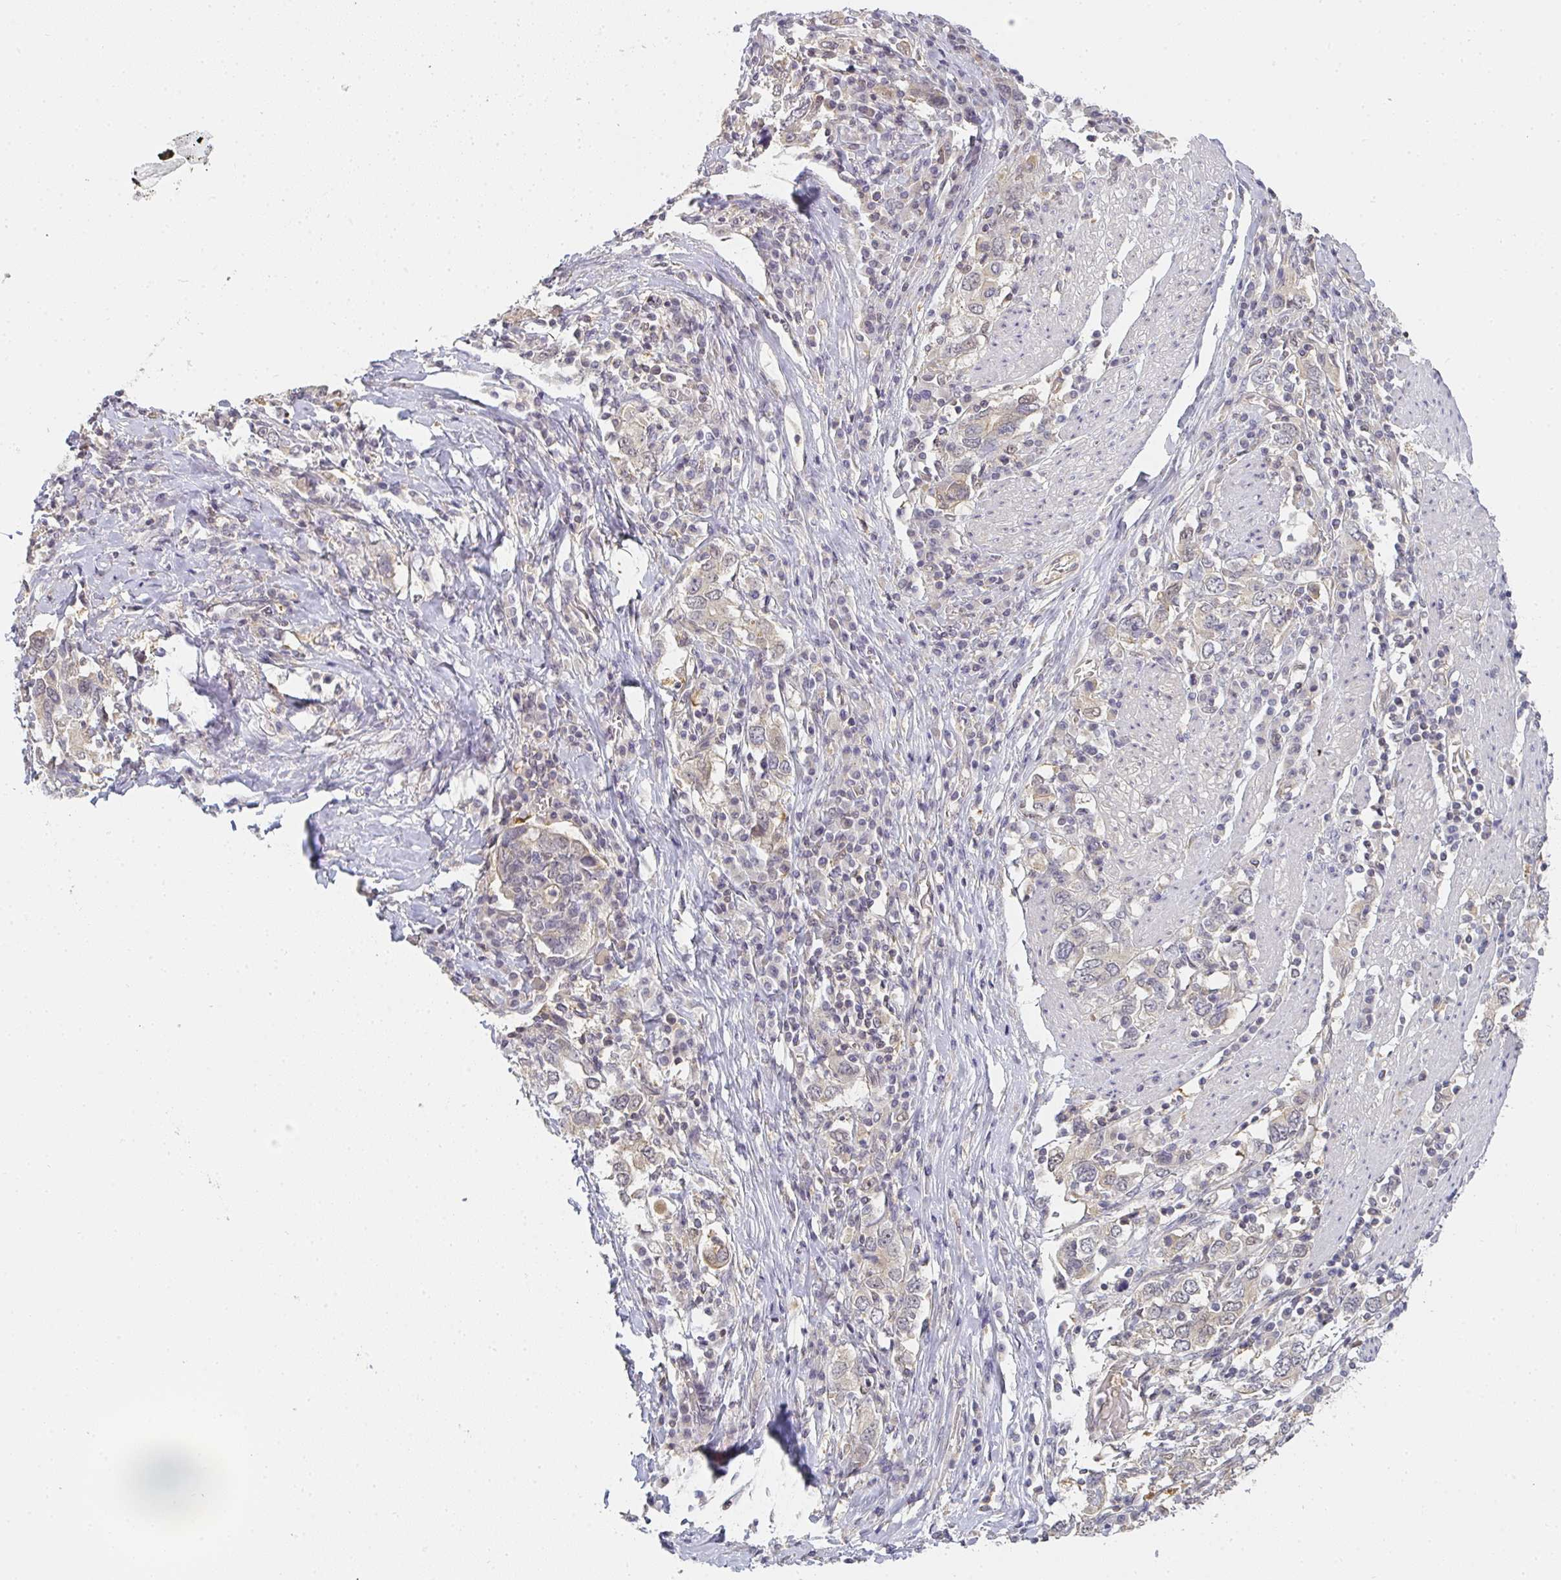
{"staining": {"intensity": "weak", "quantity": "25%-75%", "location": "cytoplasmic/membranous"}, "tissue": "stomach cancer", "cell_type": "Tumor cells", "image_type": "cancer", "snomed": [{"axis": "morphology", "description": "Adenocarcinoma, NOS"}, {"axis": "topography", "description": "Stomach, upper"}, {"axis": "topography", "description": "Stomach"}], "caption": "This image shows immunohistochemistry (IHC) staining of adenocarcinoma (stomach), with low weak cytoplasmic/membranous positivity in about 25%-75% of tumor cells.", "gene": "GSDMB", "patient": {"sex": "male", "age": 62}}